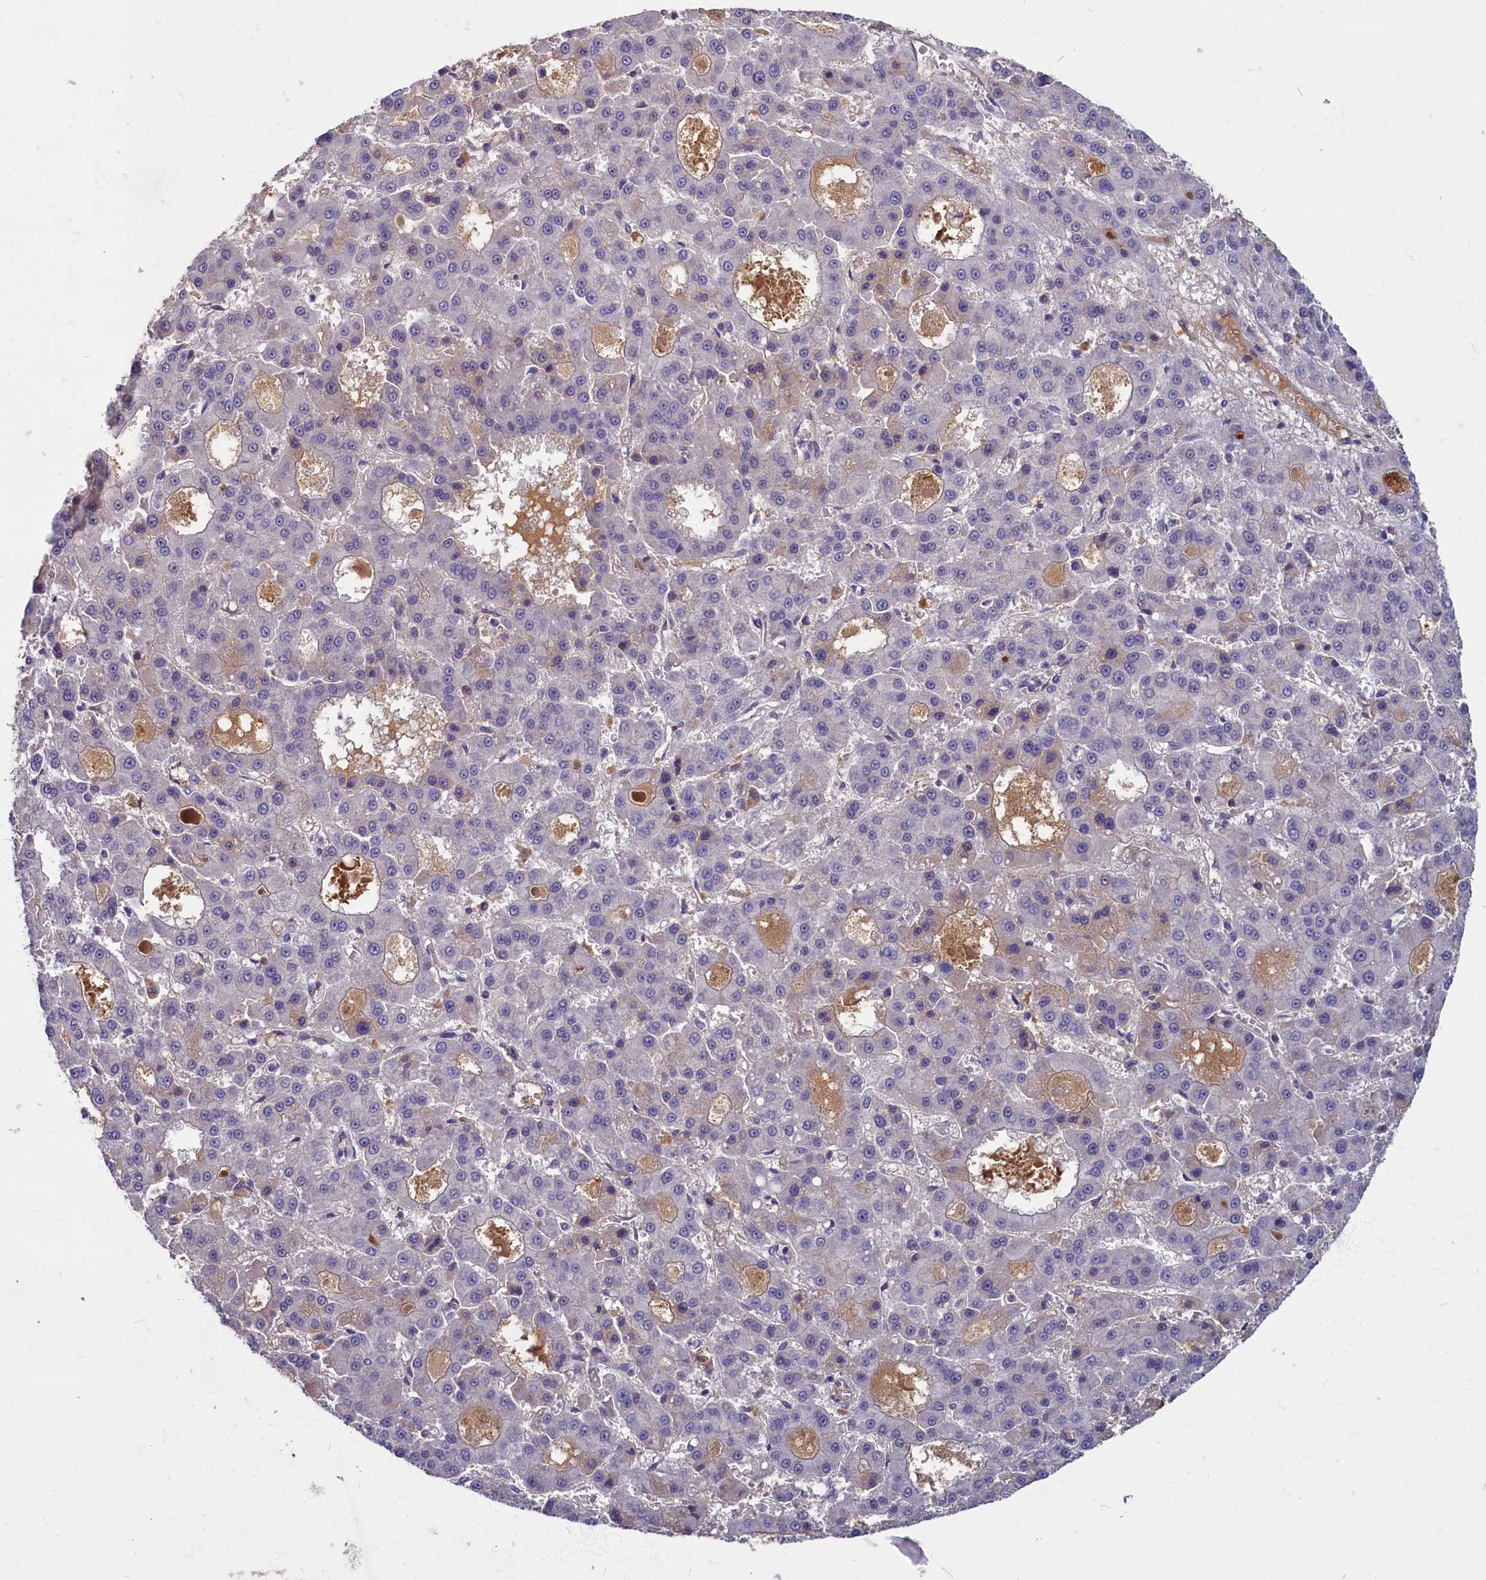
{"staining": {"intensity": "negative", "quantity": "none", "location": "none"}, "tissue": "liver cancer", "cell_type": "Tumor cells", "image_type": "cancer", "snomed": [{"axis": "morphology", "description": "Carcinoma, Hepatocellular, NOS"}, {"axis": "topography", "description": "Liver"}], "caption": "DAB (3,3'-diaminobenzidine) immunohistochemical staining of liver cancer demonstrates no significant staining in tumor cells. The staining was performed using DAB to visualize the protein expression in brown, while the nuclei were stained in blue with hematoxylin (Magnification: 20x).", "gene": "SV2C", "patient": {"sex": "male", "age": 70}}